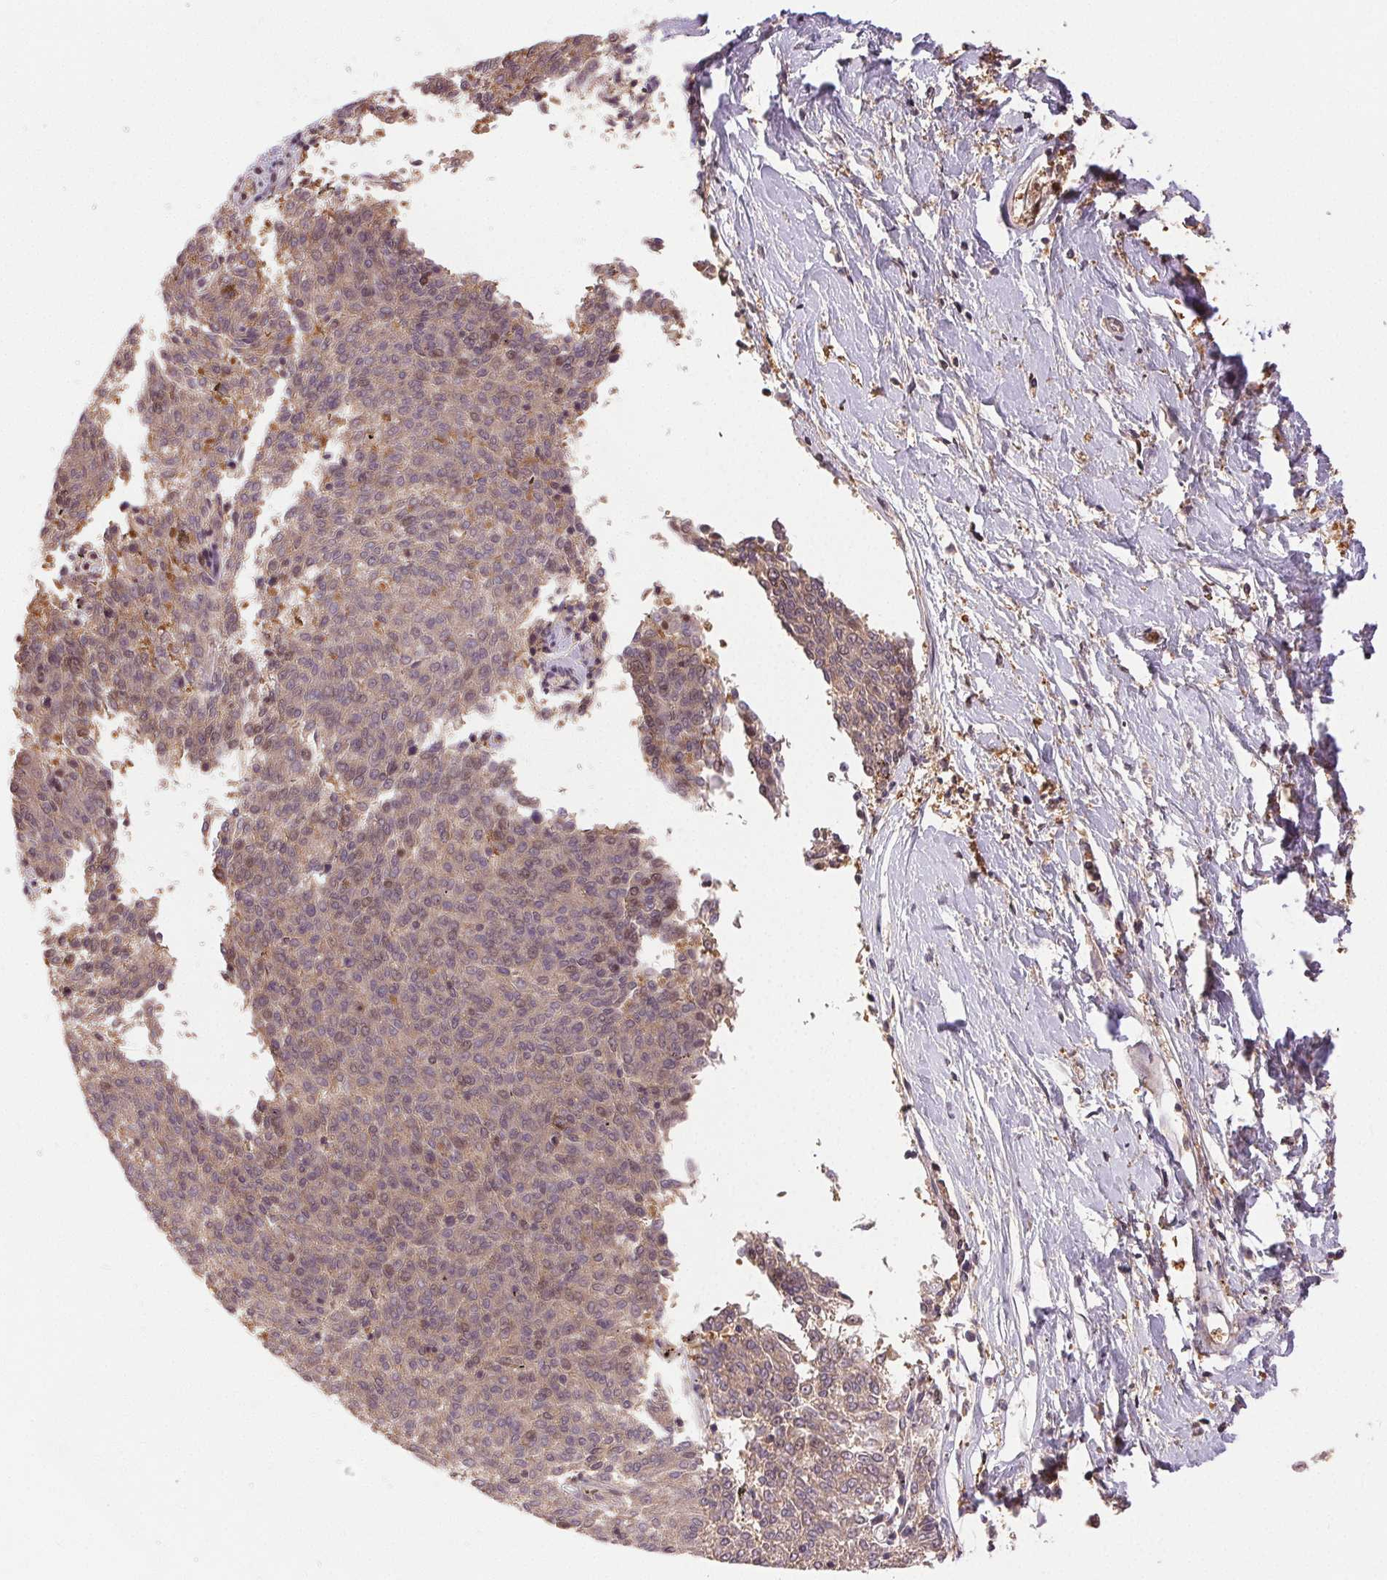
{"staining": {"intensity": "weak", "quantity": "<25%", "location": "cytoplasmic/membranous"}, "tissue": "melanoma", "cell_type": "Tumor cells", "image_type": "cancer", "snomed": [{"axis": "morphology", "description": "Malignant melanoma, NOS"}, {"axis": "topography", "description": "Skin"}], "caption": "A high-resolution image shows immunohistochemistry staining of melanoma, which demonstrates no significant positivity in tumor cells. Brightfield microscopy of IHC stained with DAB (3,3'-diaminobenzidine) (brown) and hematoxylin (blue), captured at high magnification.", "gene": "GDI2", "patient": {"sex": "female", "age": 72}}